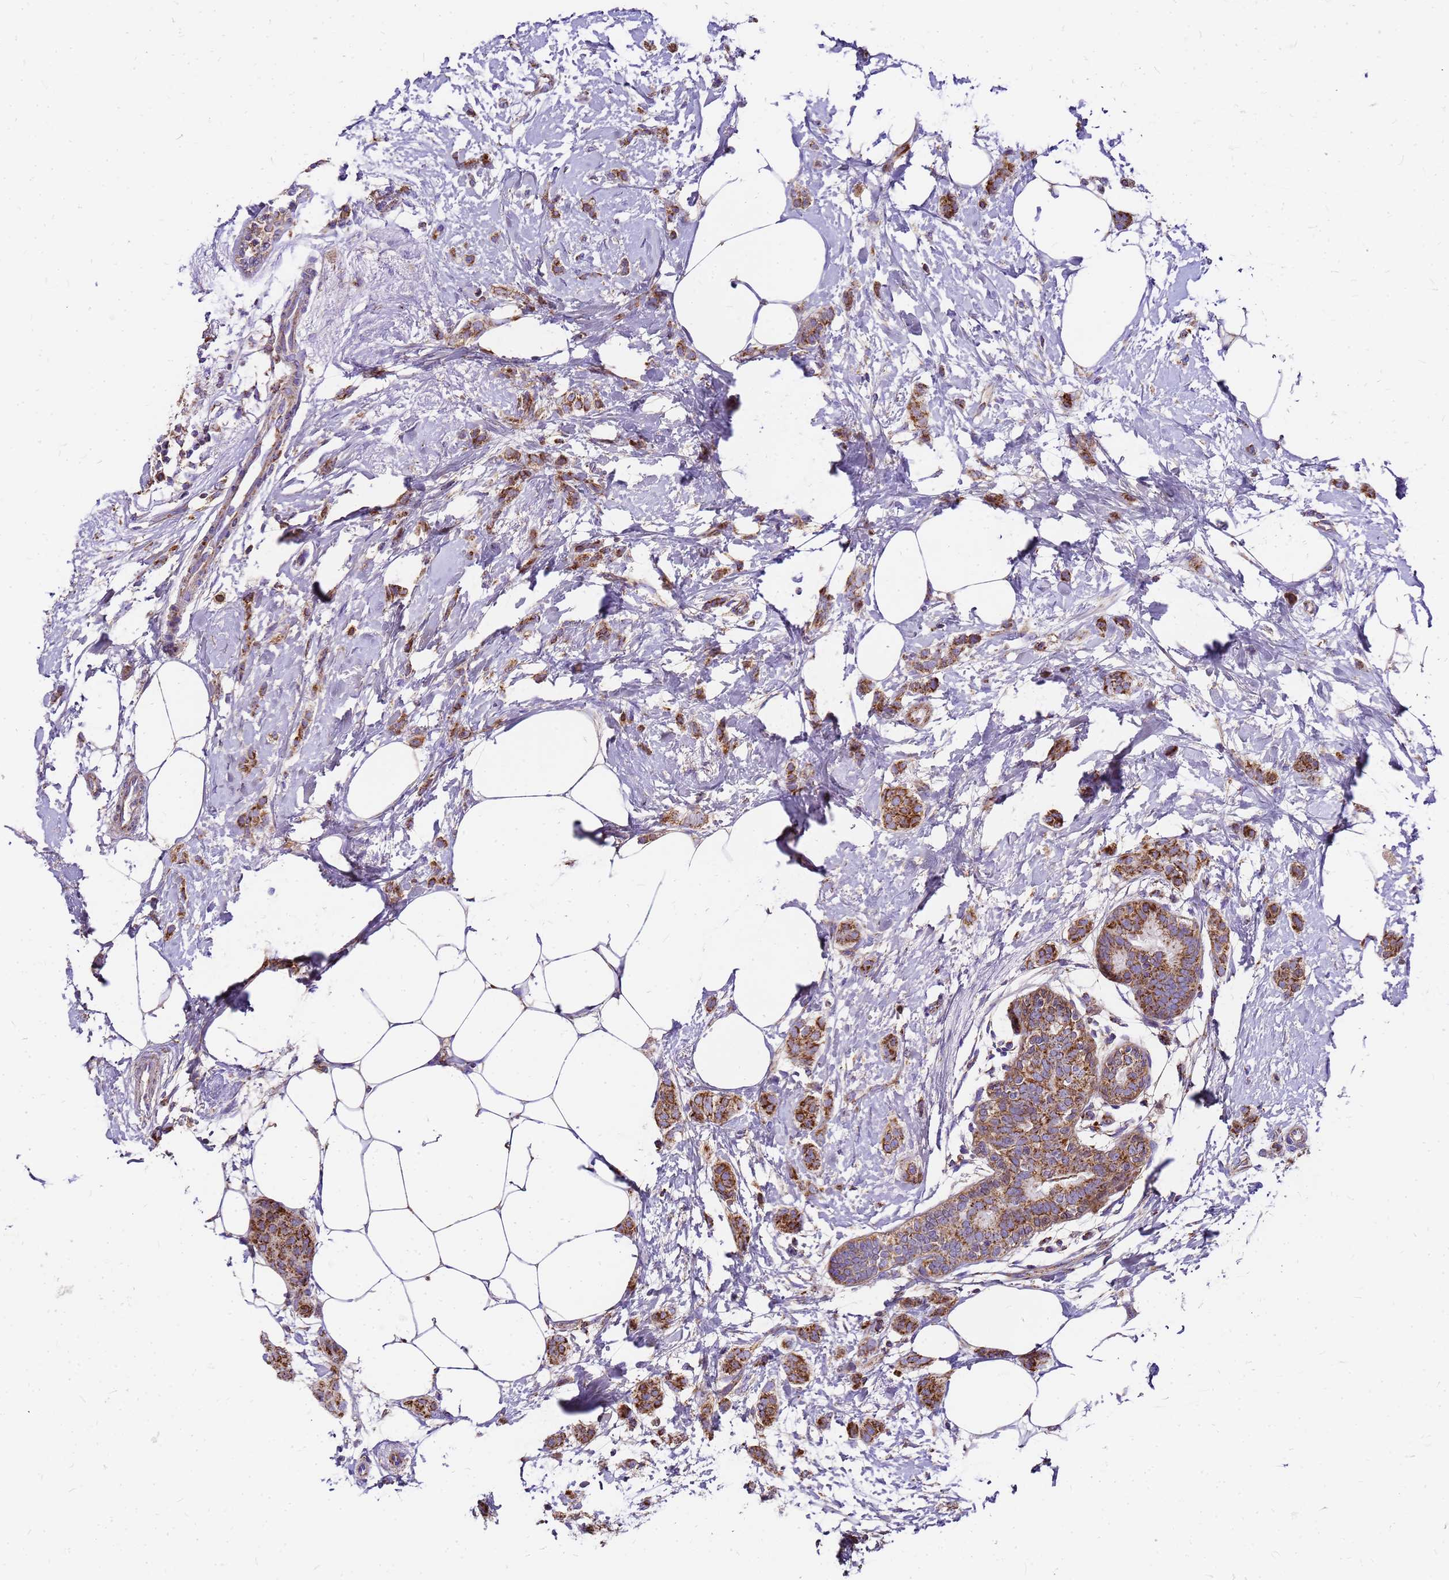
{"staining": {"intensity": "moderate", "quantity": ">75%", "location": "cytoplasmic/membranous"}, "tissue": "breast cancer", "cell_type": "Tumor cells", "image_type": "cancer", "snomed": [{"axis": "morphology", "description": "Duct carcinoma"}, {"axis": "topography", "description": "Breast"}], "caption": "DAB (3,3'-diaminobenzidine) immunohistochemical staining of breast infiltrating ductal carcinoma displays moderate cytoplasmic/membranous protein staining in about >75% of tumor cells.", "gene": "MRPS26", "patient": {"sex": "female", "age": 72}}